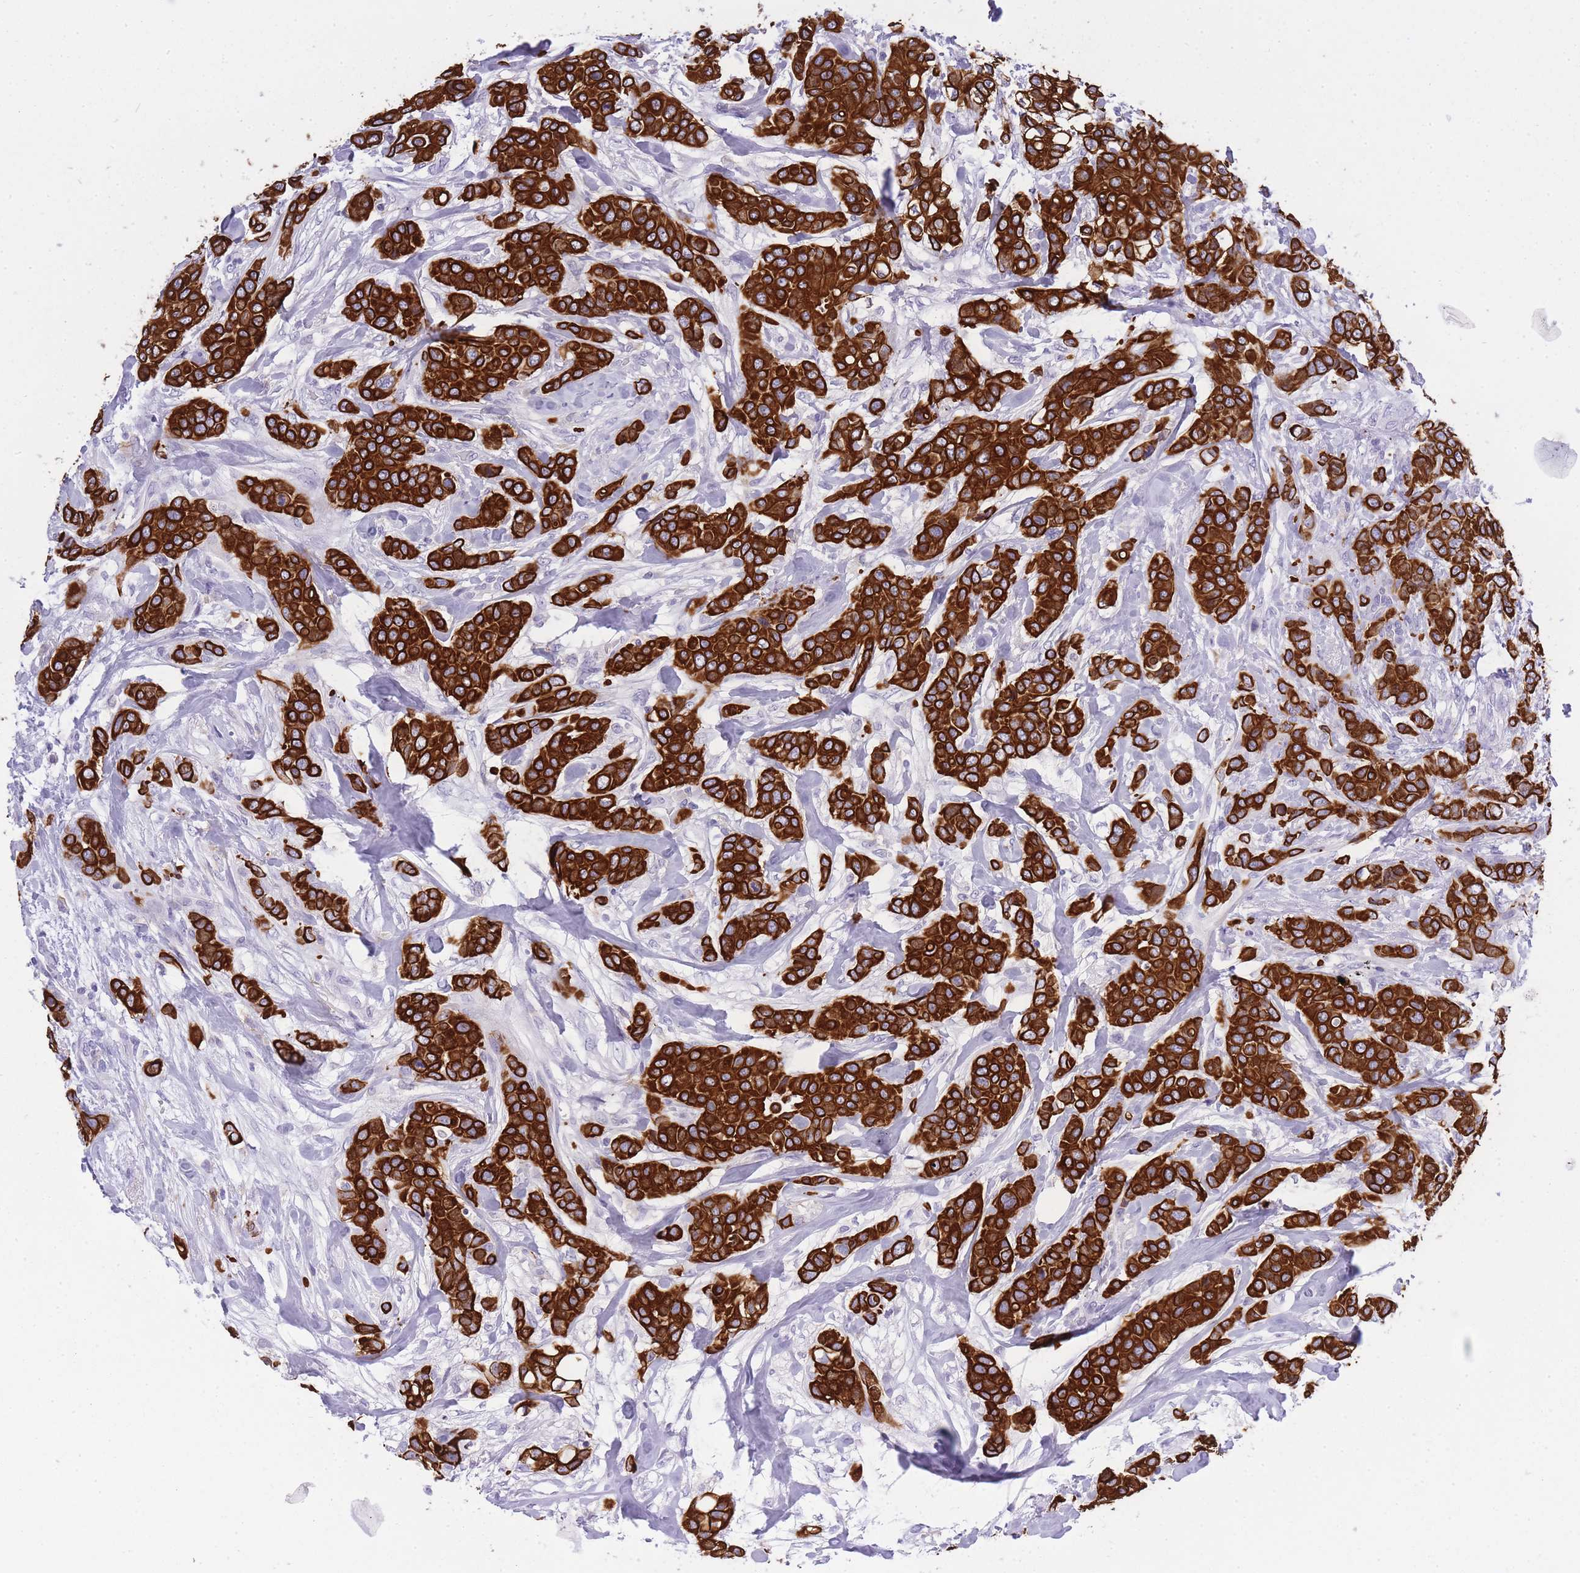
{"staining": {"intensity": "strong", "quantity": ">75%", "location": "cytoplasmic/membranous"}, "tissue": "breast cancer", "cell_type": "Tumor cells", "image_type": "cancer", "snomed": [{"axis": "morphology", "description": "Lobular carcinoma"}, {"axis": "topography", "description": "Breast"}], "caption": "Lobular carcinoma (breast) stained with IHC demonstrates strong cytoplasmic/membranous positivity in about >75% of tumor cells.", "gene": "RADX", "patient": {"sex": "female", "age": 51}}